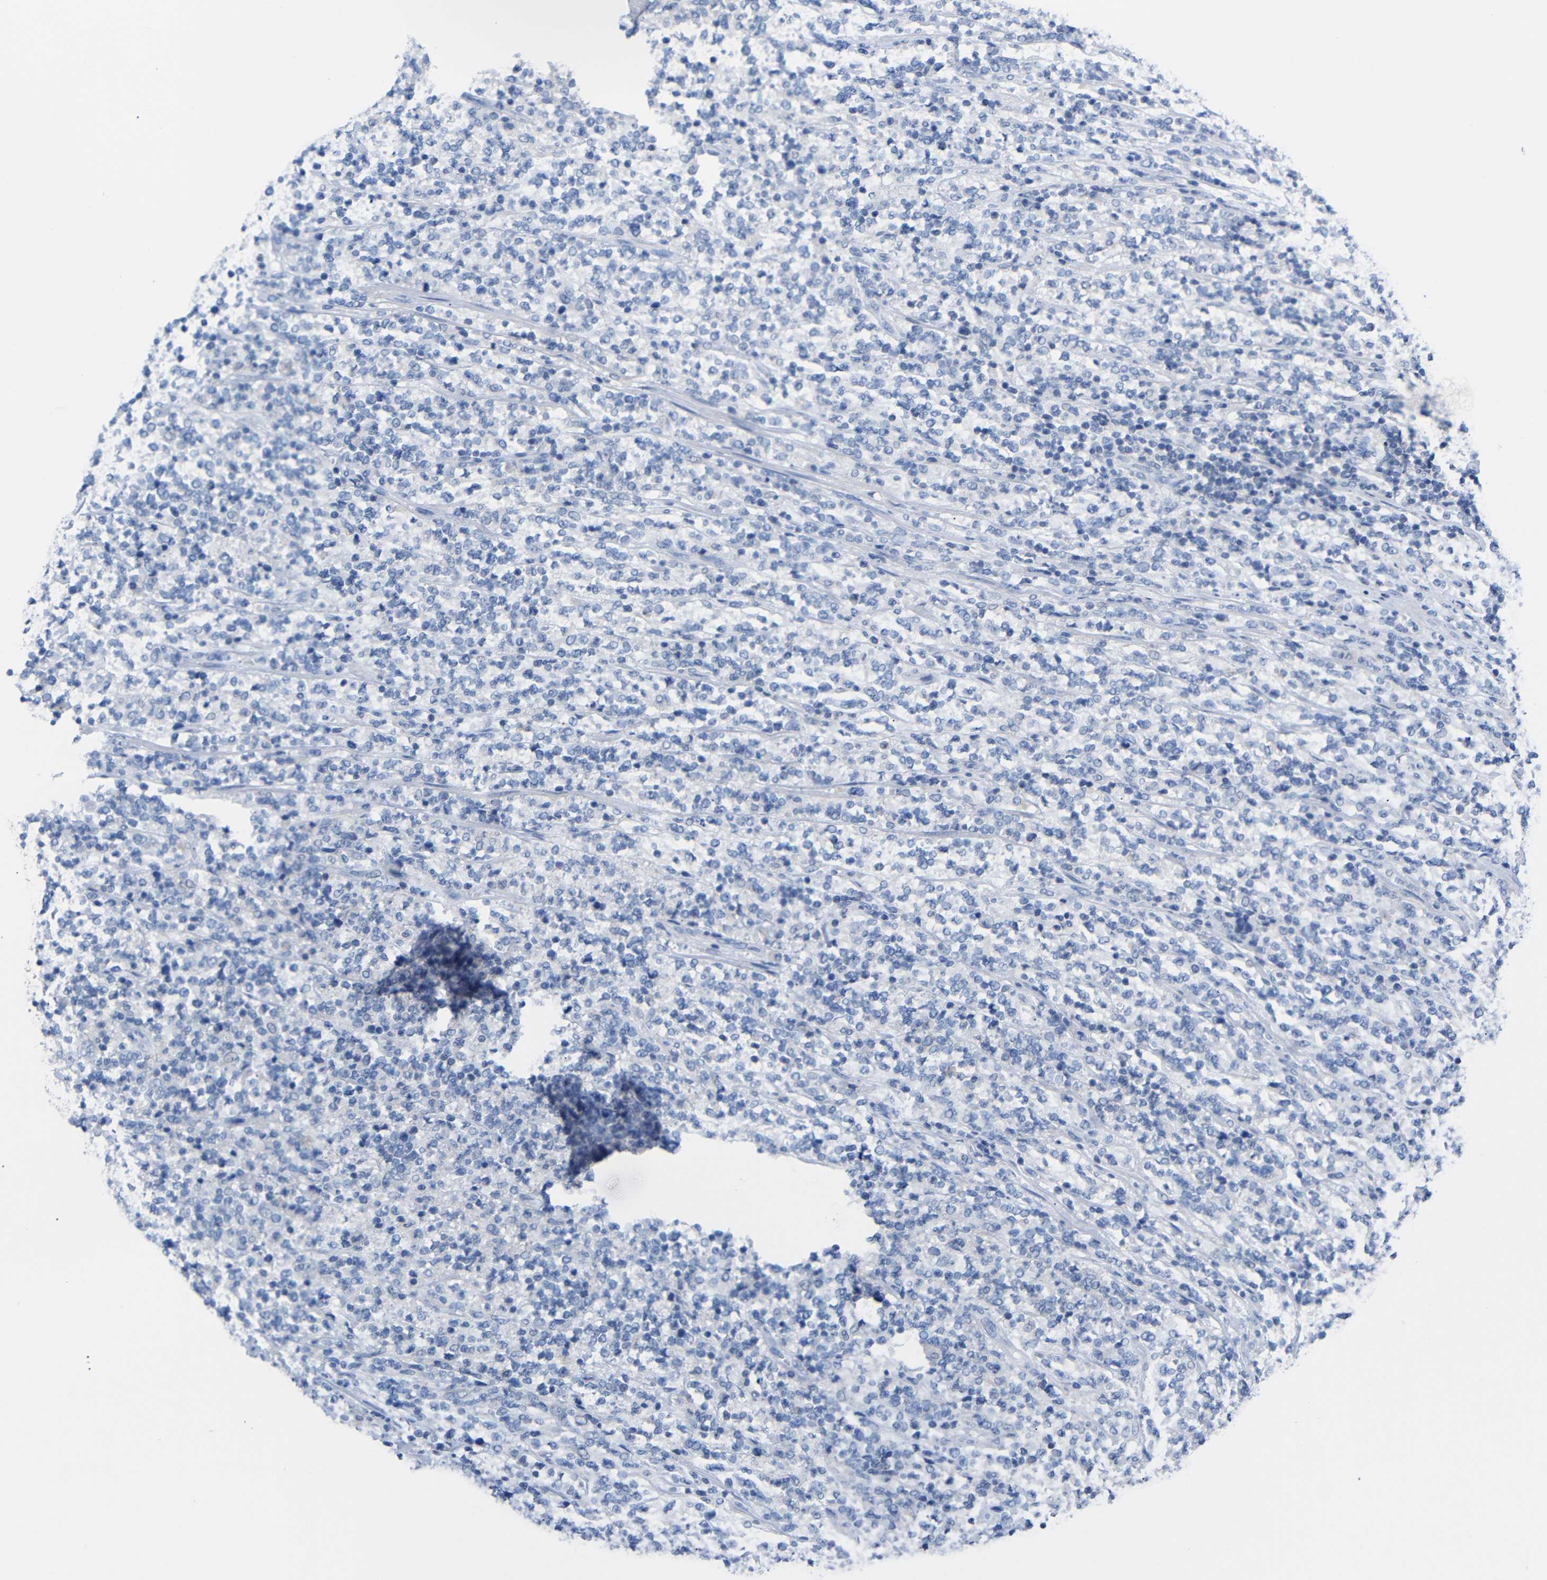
{"staining": {"intensity": "negative", "quantity": "none", "location": "none"}, "tissue": "lymphoma", "cell_type": "Tumor cells", "image_type": "cancer", "snomed": [{"axis": "morphology", "description": "Malignant lymphoma, non-Hodgkin's type, High grade"}, {"axis": "topography", "description": "Soft tissue"}], "caption": "A histopathology image of human lymphoma is negative for staining in tumor cells. (DAB (3,3'-diaminobenzidine) IHC, high magnification).", "gene": "PEBP1", "patient": {"sex": "male", "age": 18}}